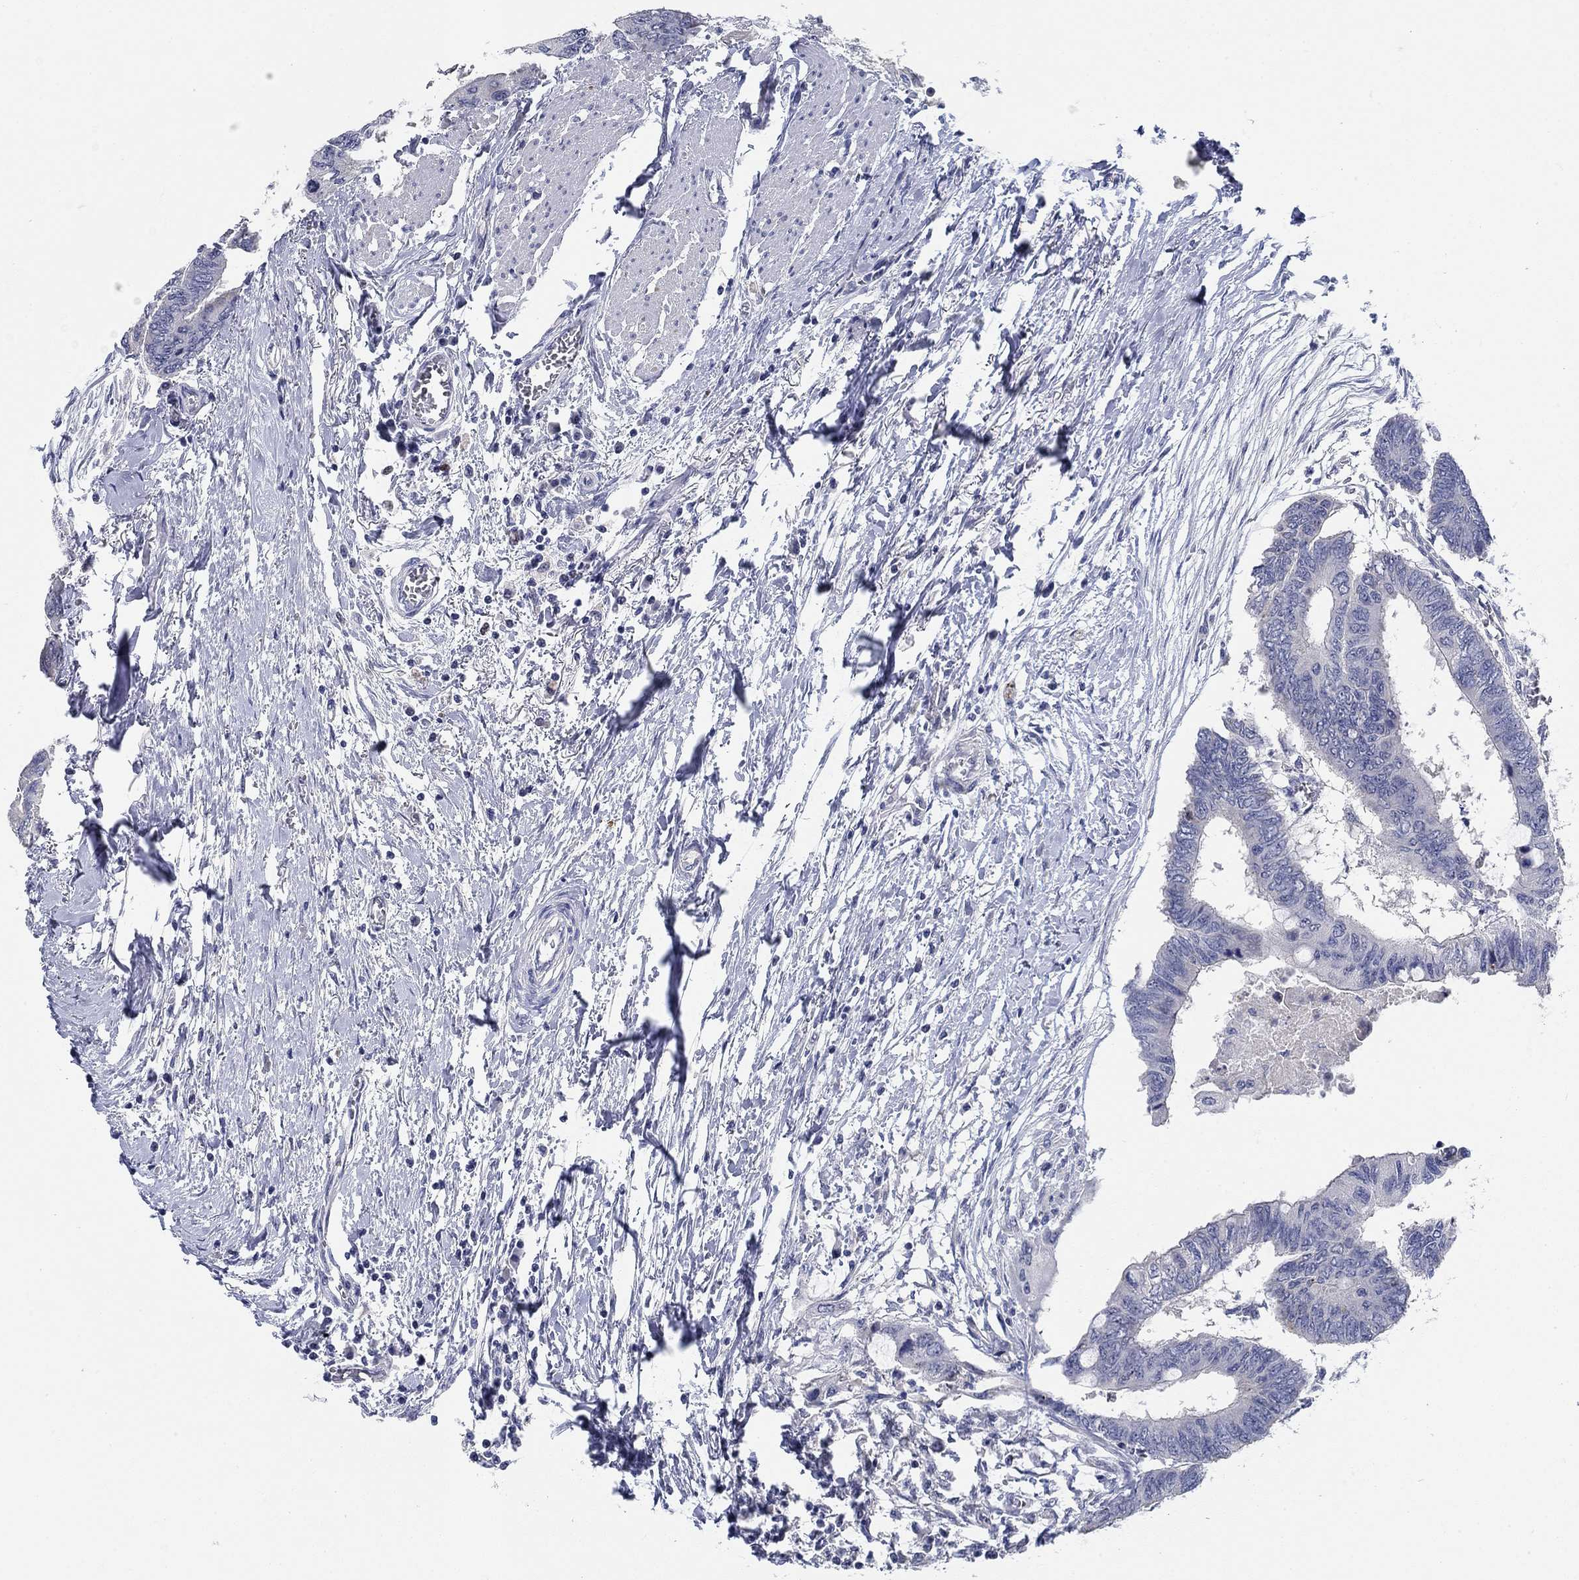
{"staining": {"intensity": "negative", "quantity": "none", "location": "none"}, "tissue": "colorectal cancer", "cell_type": "Tumor cells", "image_type": "cancer", "snomed": [{"axis": "morphology", "description": "Normal tissue, NOS"}, {"axis": "morphology", "description": "Adenocarcinoma, NOS"}, {"axis": "topography", "description": "Rectum"}, {"axis": "topography", "description": "Peripheral nerve tissue"}], "caption": "This is a photomicrograph of immunohistochemistry (IHC) staining of colorectal adenocarcinoma, which shows no positivity in tumor cells.", "gene": "SMIM18", "patient": {"sex": "male", "age": 92}}